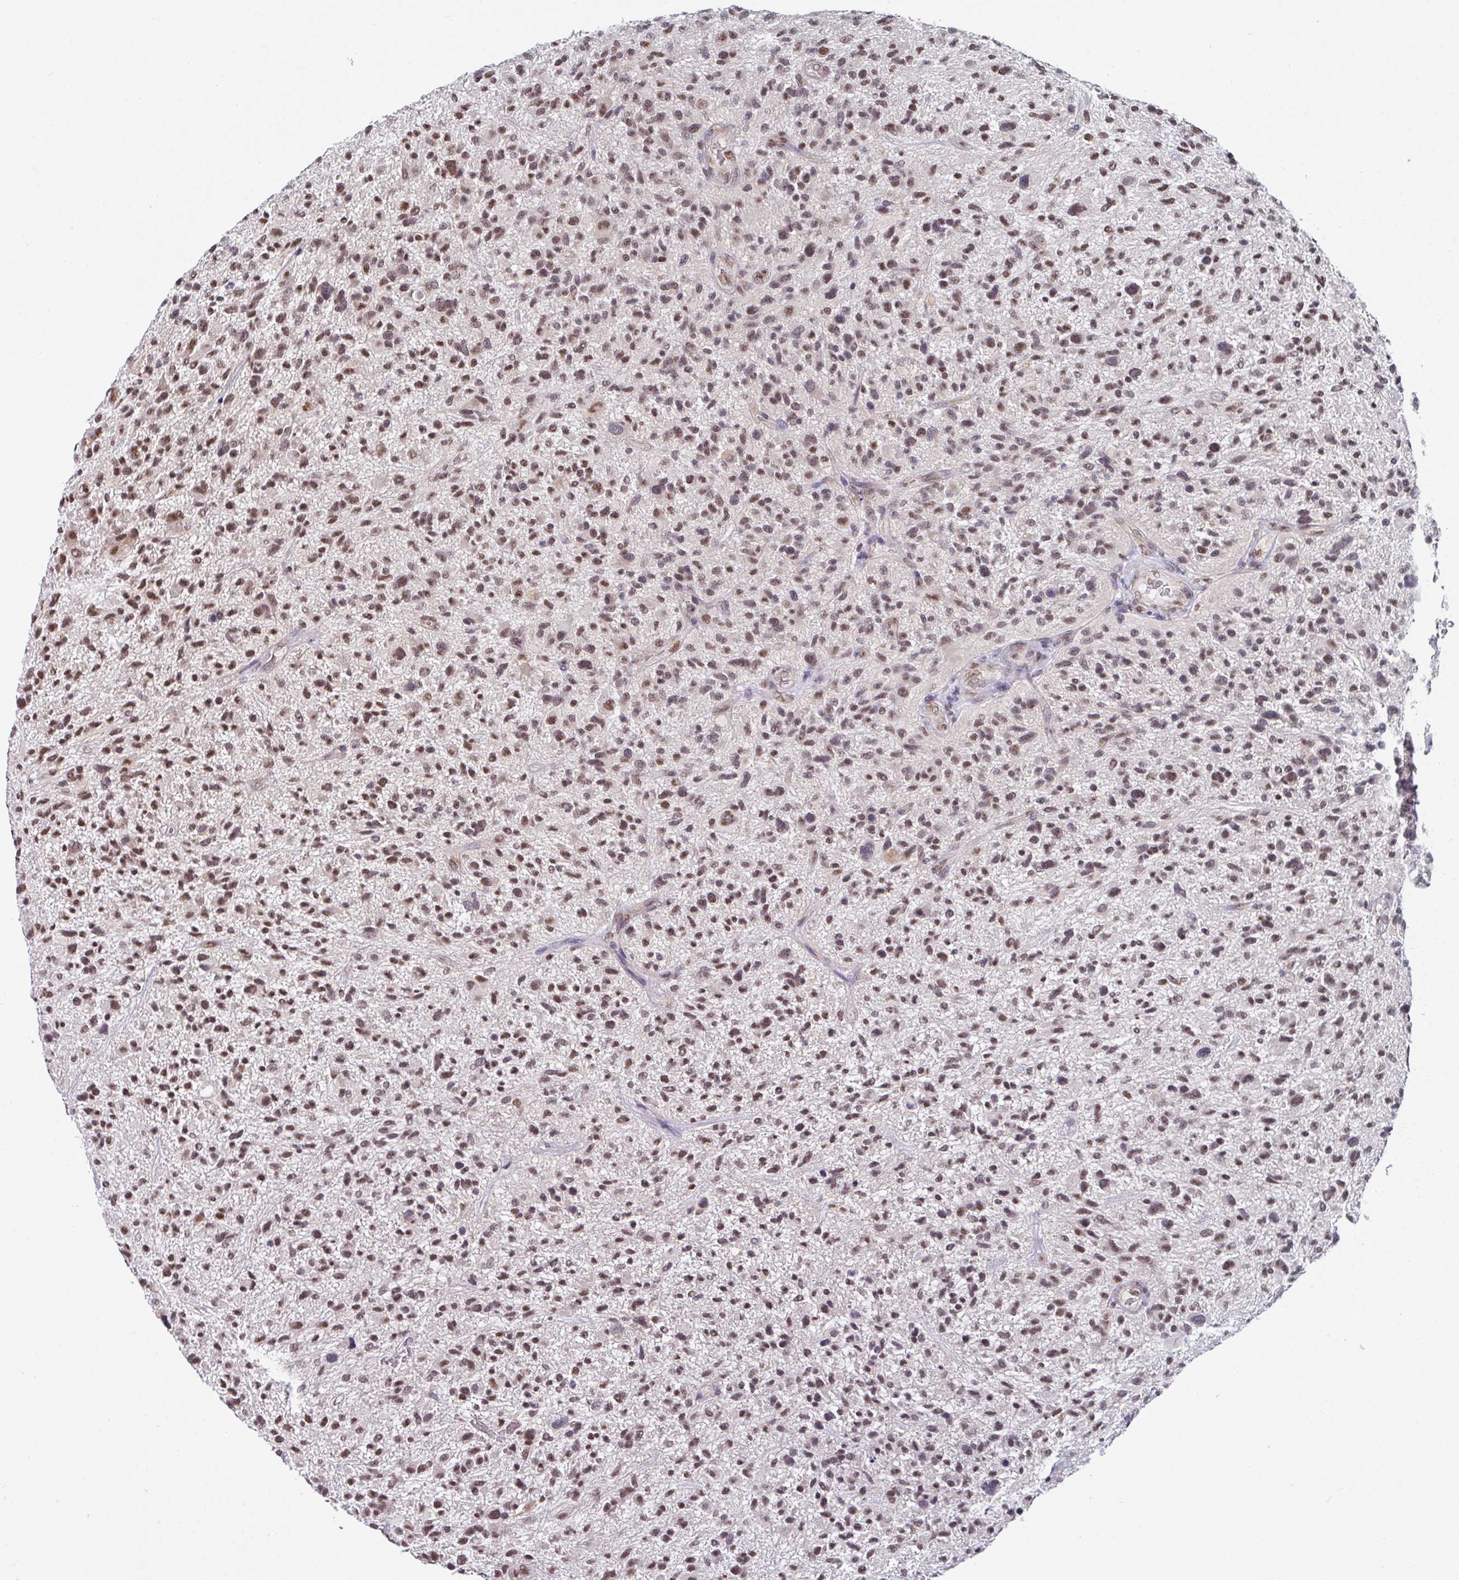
{"staining": {"intensity": "moderate", "quantity": ">75%", "location": "nuclear"}, "tissue": "glioma", "cell_type": "Tumor cells", "image_type": "cancer", "snomed": [{"axis": "morphology", "description": "Glioma, malignant, High grade"}, {"axis": "topography", "description": "Brain"}], "caption": "The histopathology image exhibits staining of high-grade glioma (malignant), revealing moderate nuclear protein expression (brown color) within tumor cells.", "gene": "TMED5", "patient": {"sex": "male", "age": 47}}